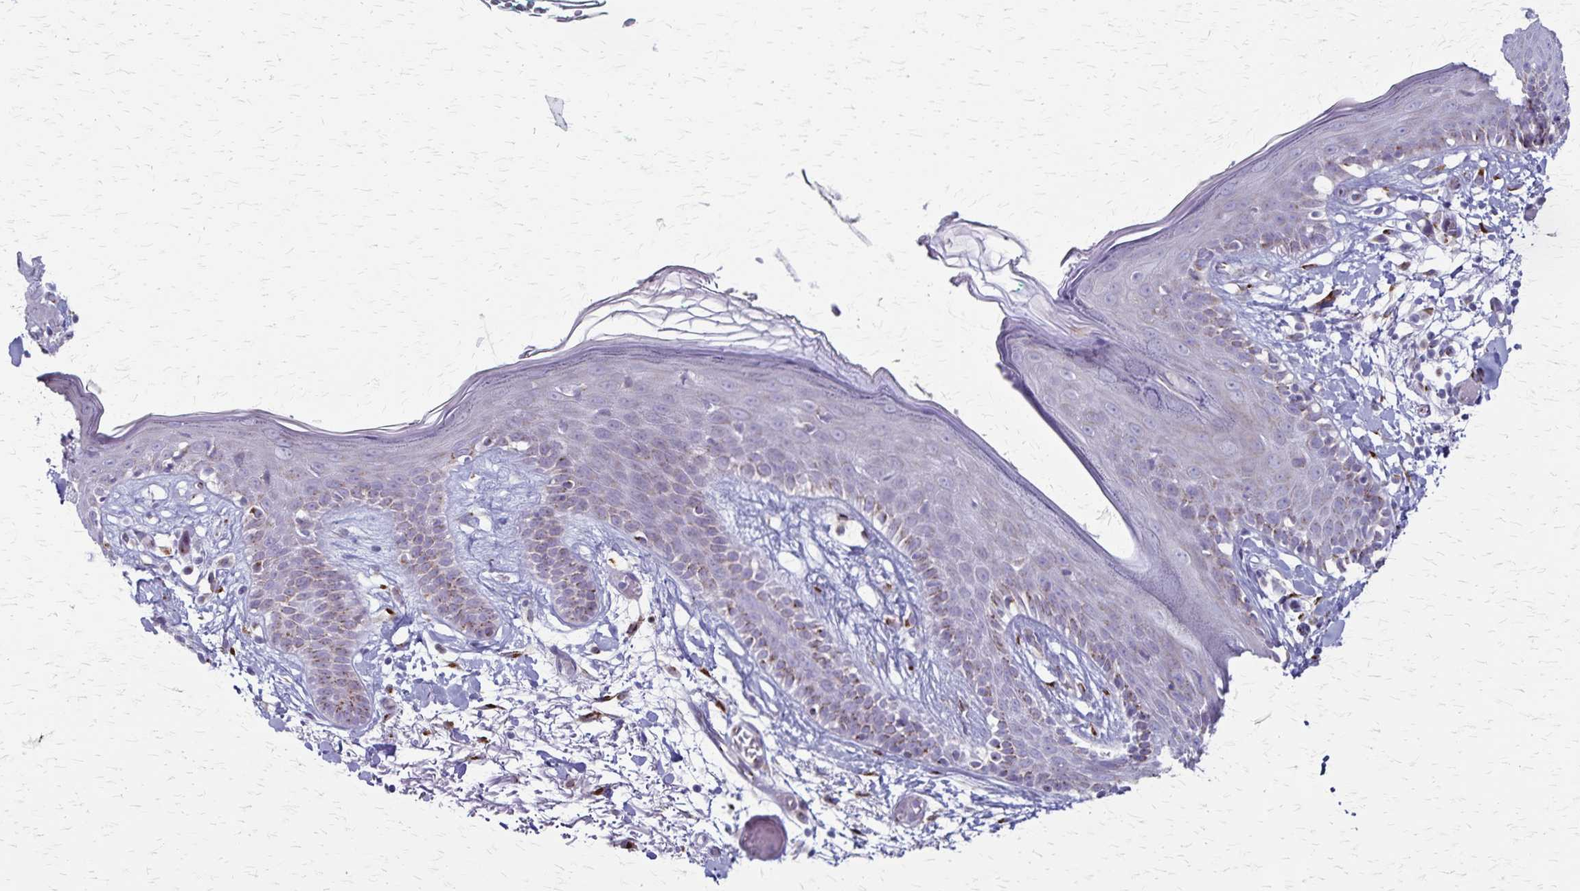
{"staining": {"intensity": "moderate", "quantity": "25%-75%", "location": "cytoplasmic/membranous"}, "tissue": "skin", "cell_type": "Fibroblasts", "image_type": "normal", "snomed": [{"axis": "morphology", "description": "Normal tissue, NOS"}, {"axis": "topography", "description": "Skin"}], "caption": "Fibroblasts show moderate cytoplasmic/membranous staining in about 25%-75% of cells in normal skin.", "gene": "MCFD2", "patient": {"sex": "male", "age": 79}}